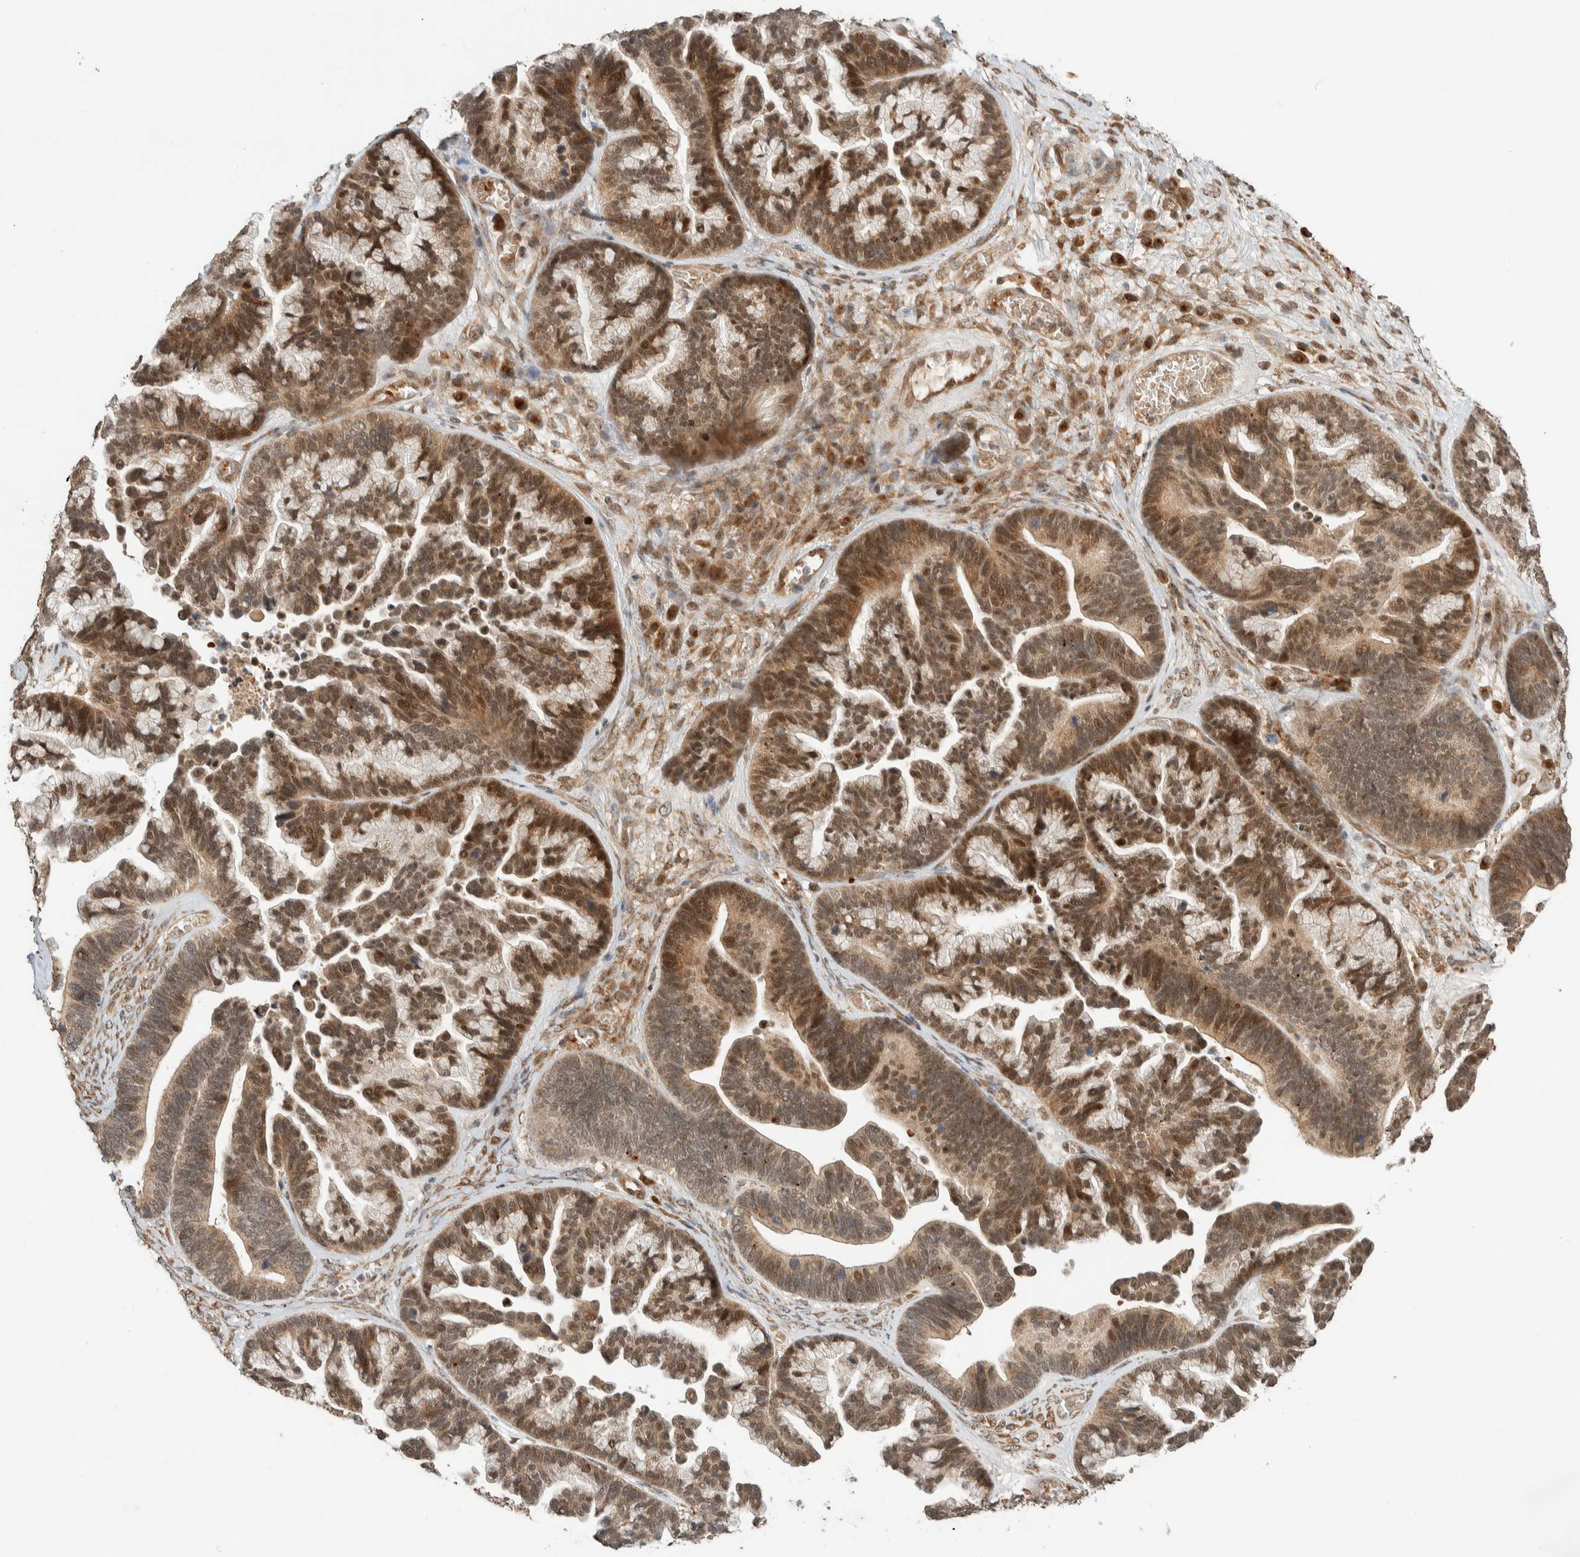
{"staining": {"intensity": "moderate", "quantity": ">75%", "location": "cytoplasmic/membranous,nuclear"}, "tissue": "ovarian cancer", "cell_type": "Tumor cells", "image_type": "cancer", "snomed": [{"axis": "morphology", "description": "Cystadenocarcinoma, serous, NOS"}, {"axis": "topography", "description": "Ovary"}], "caption": "Immunohistochemistry of serous cystadenocarcinoma (ovarian) demonstrates medium levels of moderate cytoplasmic/membranous and nuclear positivity in approximately >75% of tumor cells. Using DAB (brown) and hematoxylin (blue) stains, captured at high magnification using brightfield microscopy.", "gene": "ZBTB2", "patient": {"sex": "female", "age": 56}}